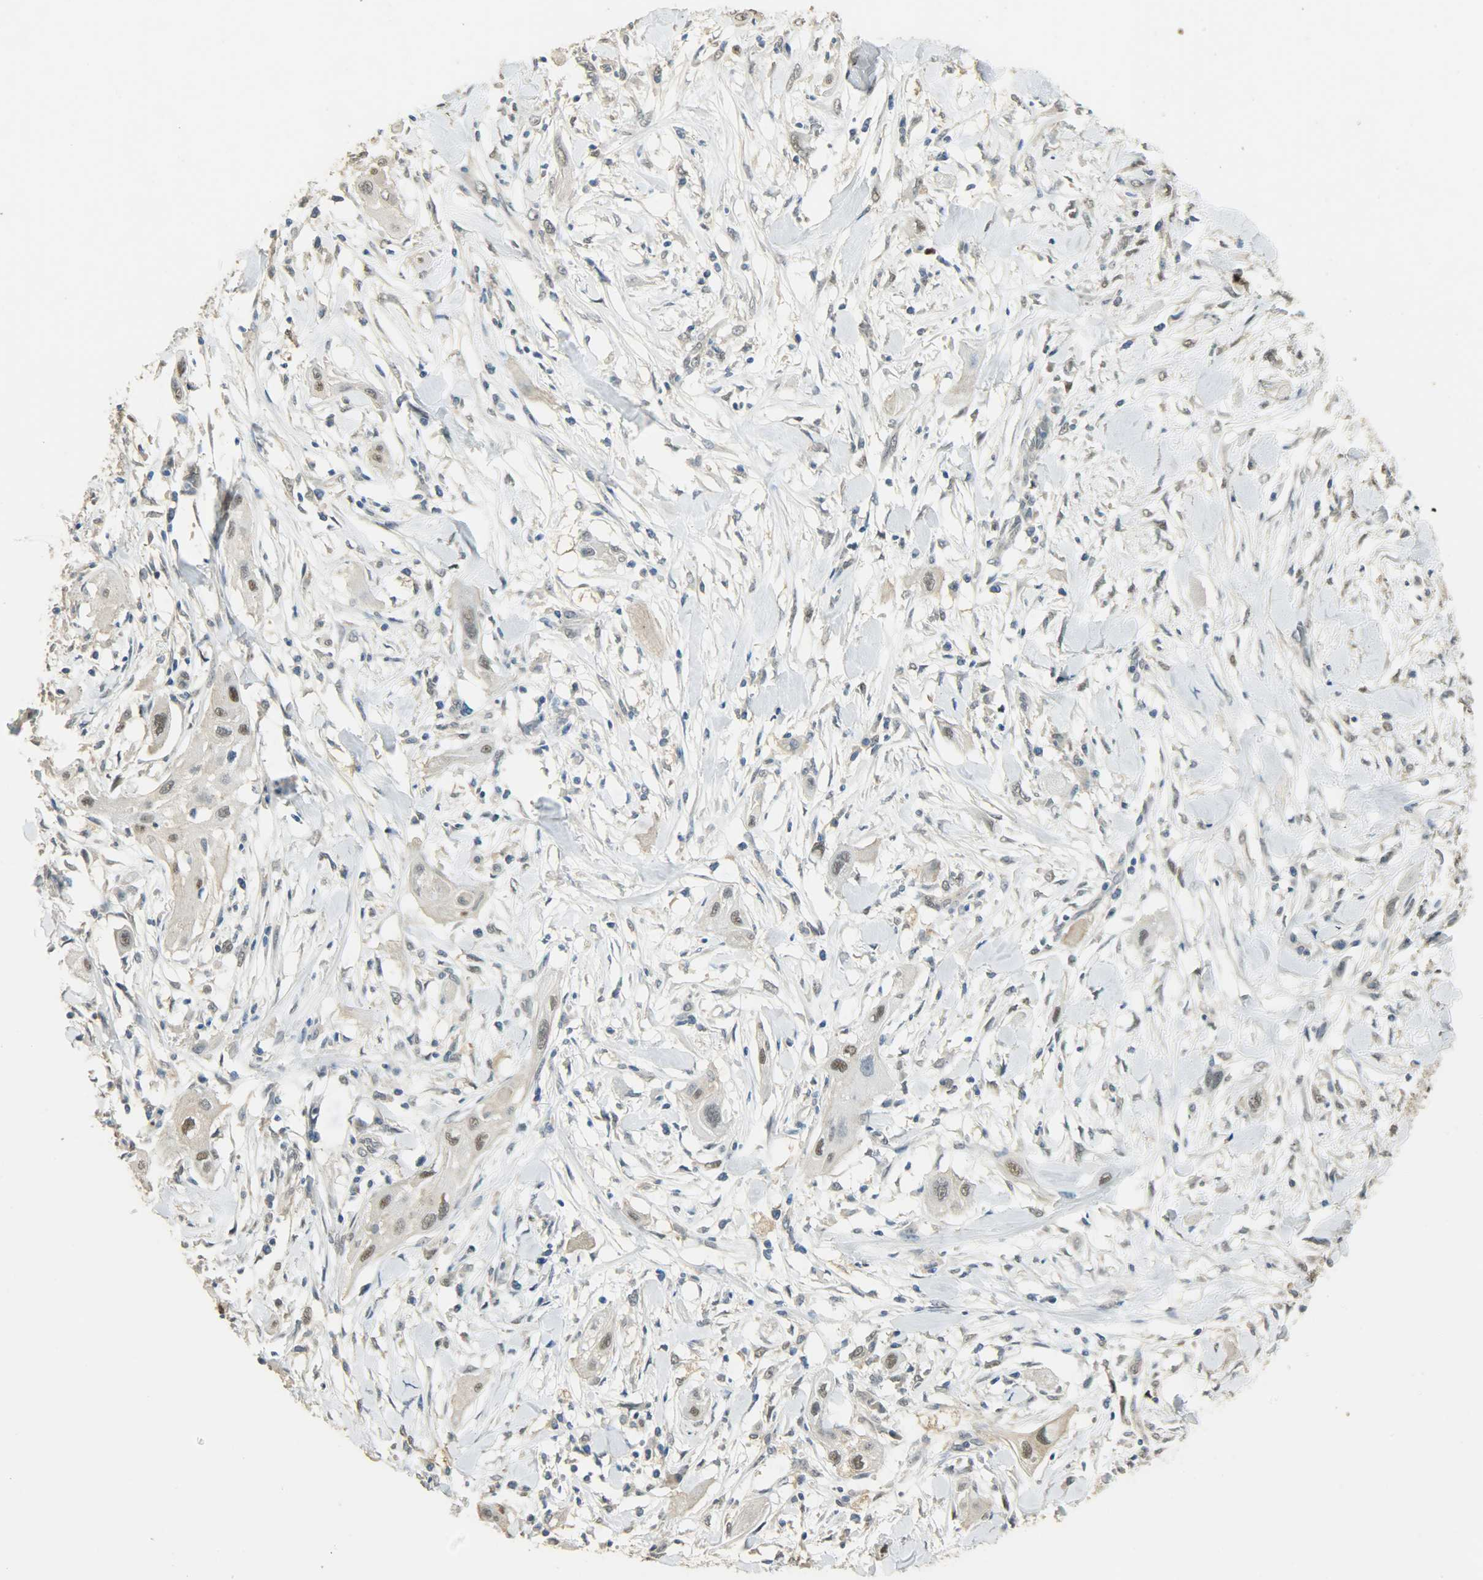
{"staining": {"intensity": "moderate", "quantity": "<25%", "location": "nuclear"}, "tissue": "lung cancer", "cell_type": "Tumor cells", "image_type": "cancer", "snomed": [{"axis": "morphology", "description": "Squamous cell carcinoma, NOS"}, {"axis": "topography", "description": "Lung"}], "caption": "The histopathology image exhibits staining of lung squamous cell carcinoma, revealing moderate nuclear protein positivity (brown color) within tumor cells.", "gene": "PRMT5", "patient": {"sex": "female", "age": 47}}